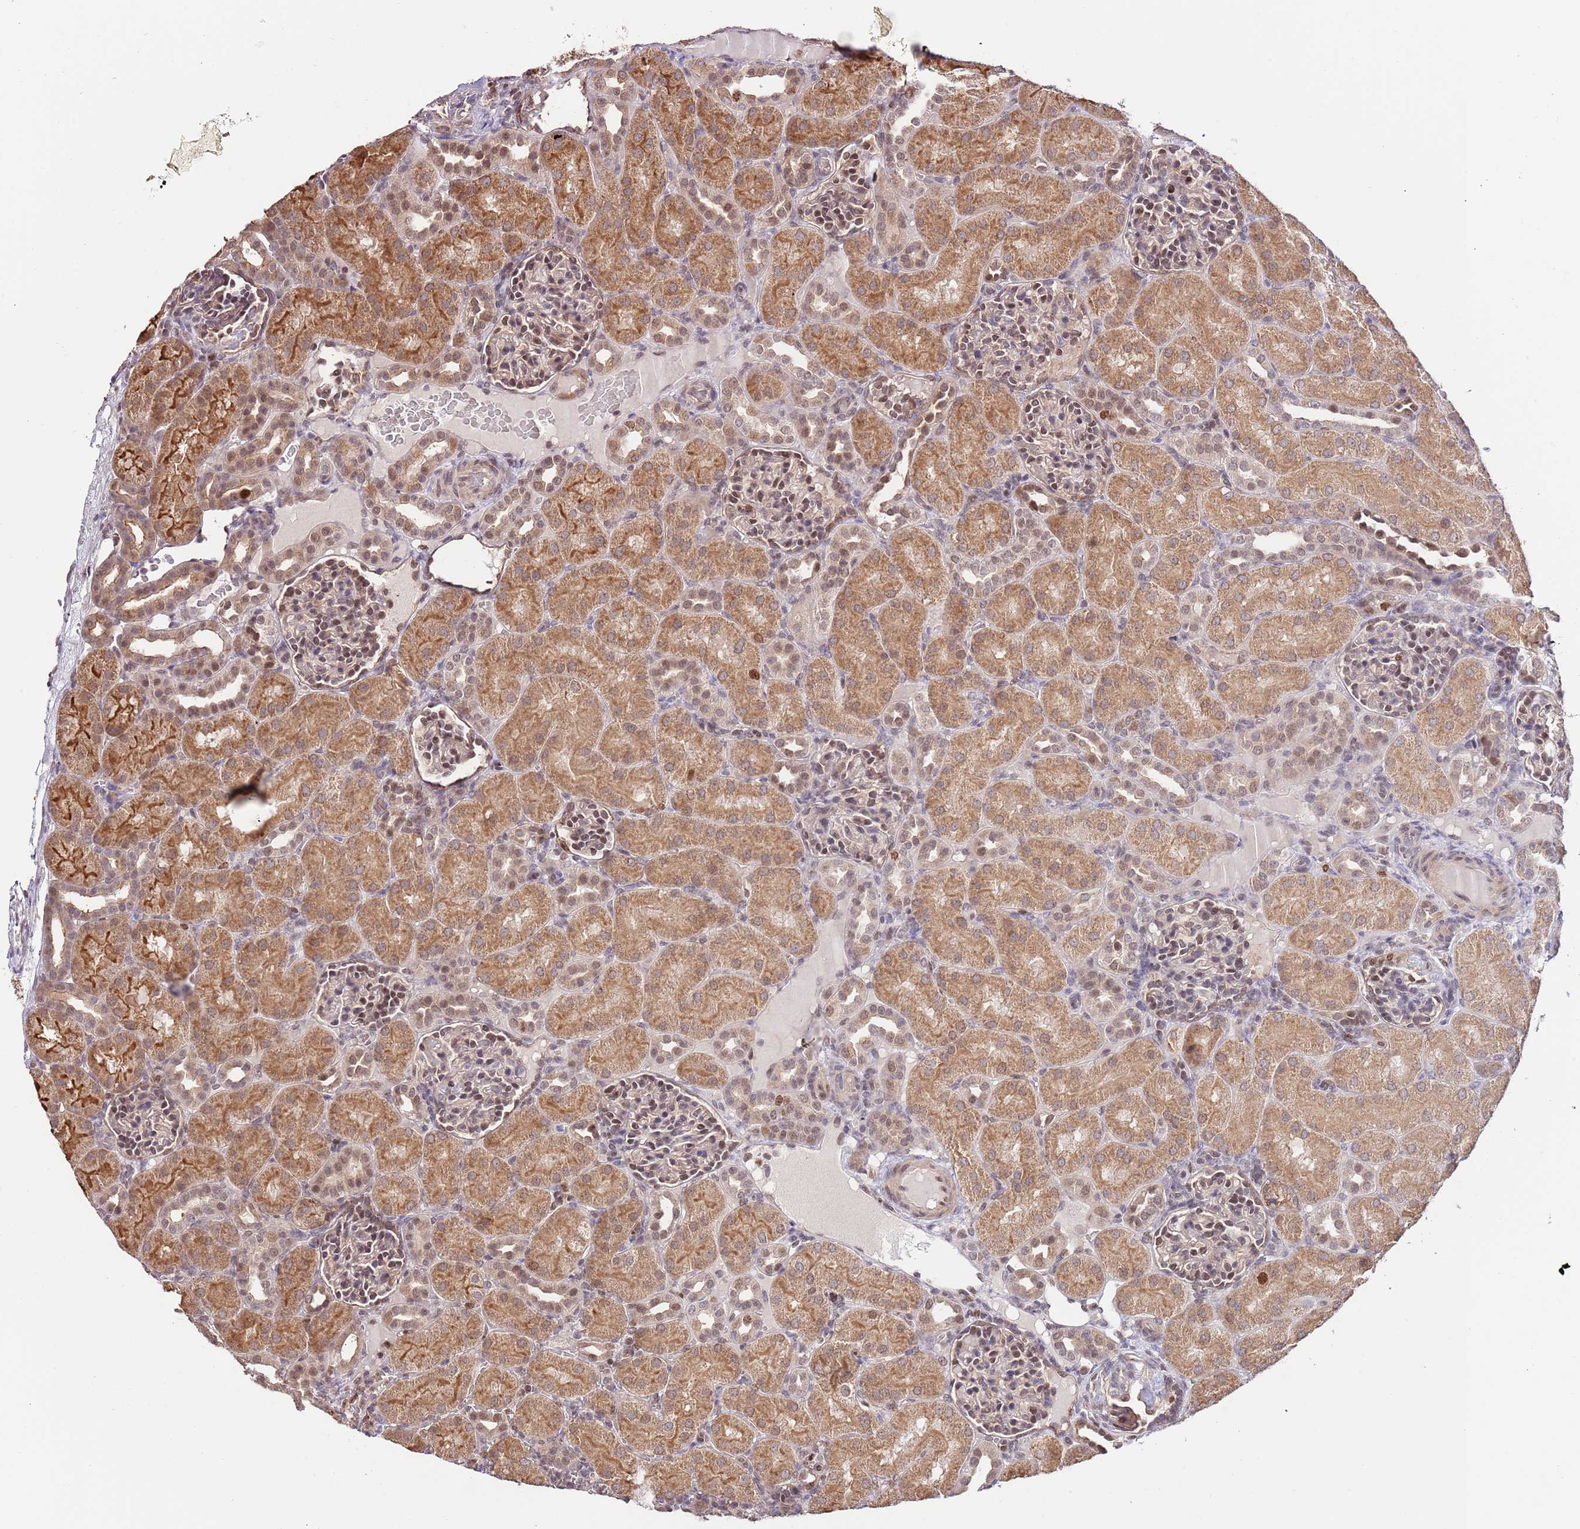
{"staining": {"intensity": "moderate", "quantity": "25%-75%", "location": "nuclear"}, "tissue": "kidney", "cell_type": "Cells in glomeruli", "image_type": "normal", "snomed": [{"axis": "morphology", "description": "Normal tissue, NOS"}, {"axis": "topography", "description": "Kidney"}], "caption": "This micrograph exhibits benign kidney stained with IHC to label a protein in brown. The nuclear of cells in glomeruli show moderate positivity for the protein. Nuclei are counter-stained blue.", "gene": "RIF1", "patient": {"sex": "male", "age": 1}}